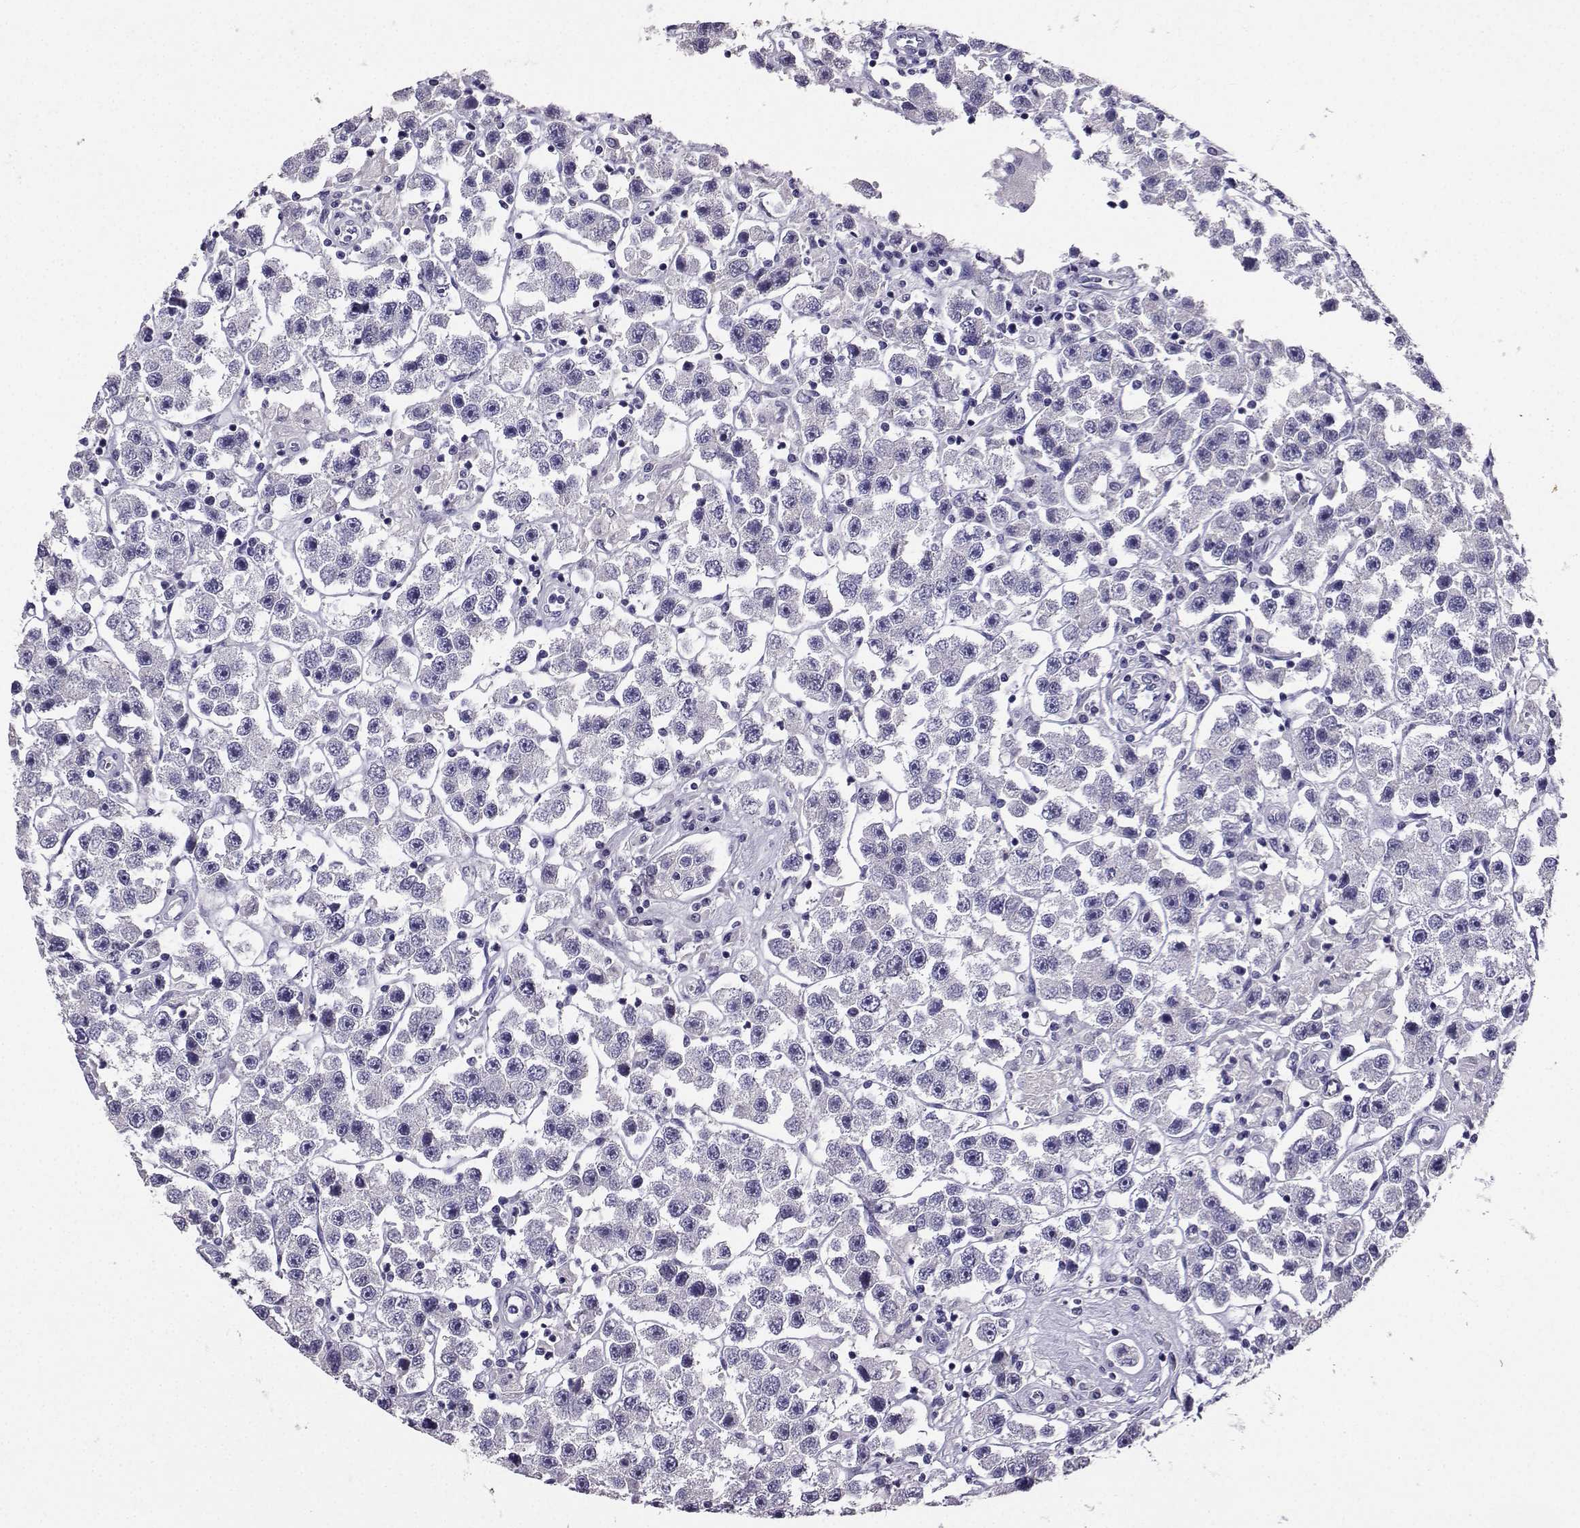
{"staining": {"intensity": "negative", "quantity": "none", "location": "none"}, "tissue": "testis cancer", "cell_type": "Tumor cells", "image_type": "cancer", "snomed": [{"axis": "morphology", "description": "Seminoma, NOS"}, {"axis": "topography", "description": "Testis"}], "caption": "This is an IHC photomicrograph of human testis cancer (seminoma). There is no staining in tumor cells.", "gene": "SPAG11B", "patient": {"sex": "male", "age": 45}}